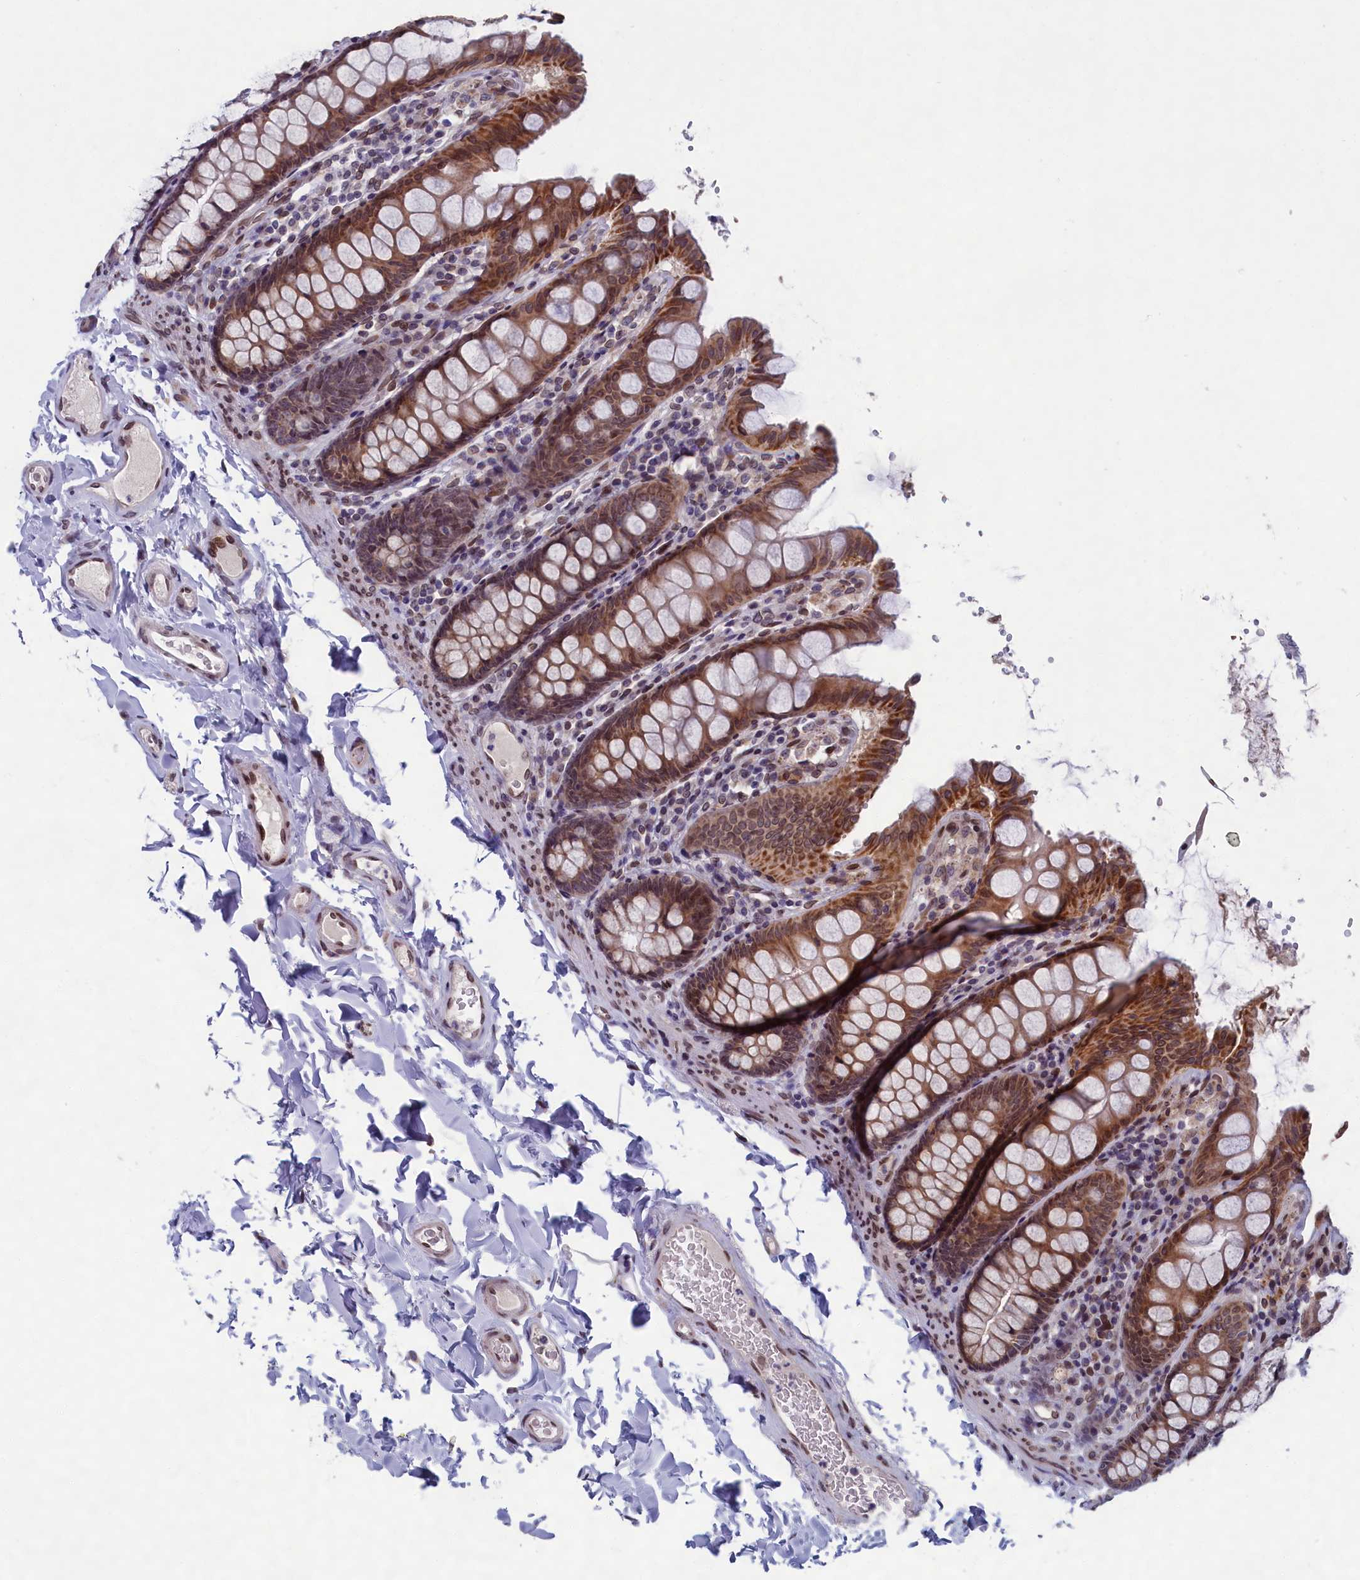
{"staining": {"intensity": "moderate", "quantity": ">75%", "location": "nuclear"}, "tissue": "colon", "cell_type": "Endothelial cells", "image_type": "normal", "snomed": [{"axis": "morphology", "description": "Normal tissue, NOS"}, {"axis": "topography", "description": "Colon"}], "caption": "The micrograph reveals immunohistochemical staining of normal colon. There is moderate nuclear expression is present in about >75% of endothelial cells. (brown staining indicates protein expression, while blue staining denotes nuclei).", "gene": "GPSM1", "patient": {"sex": "female", "age": 61}}